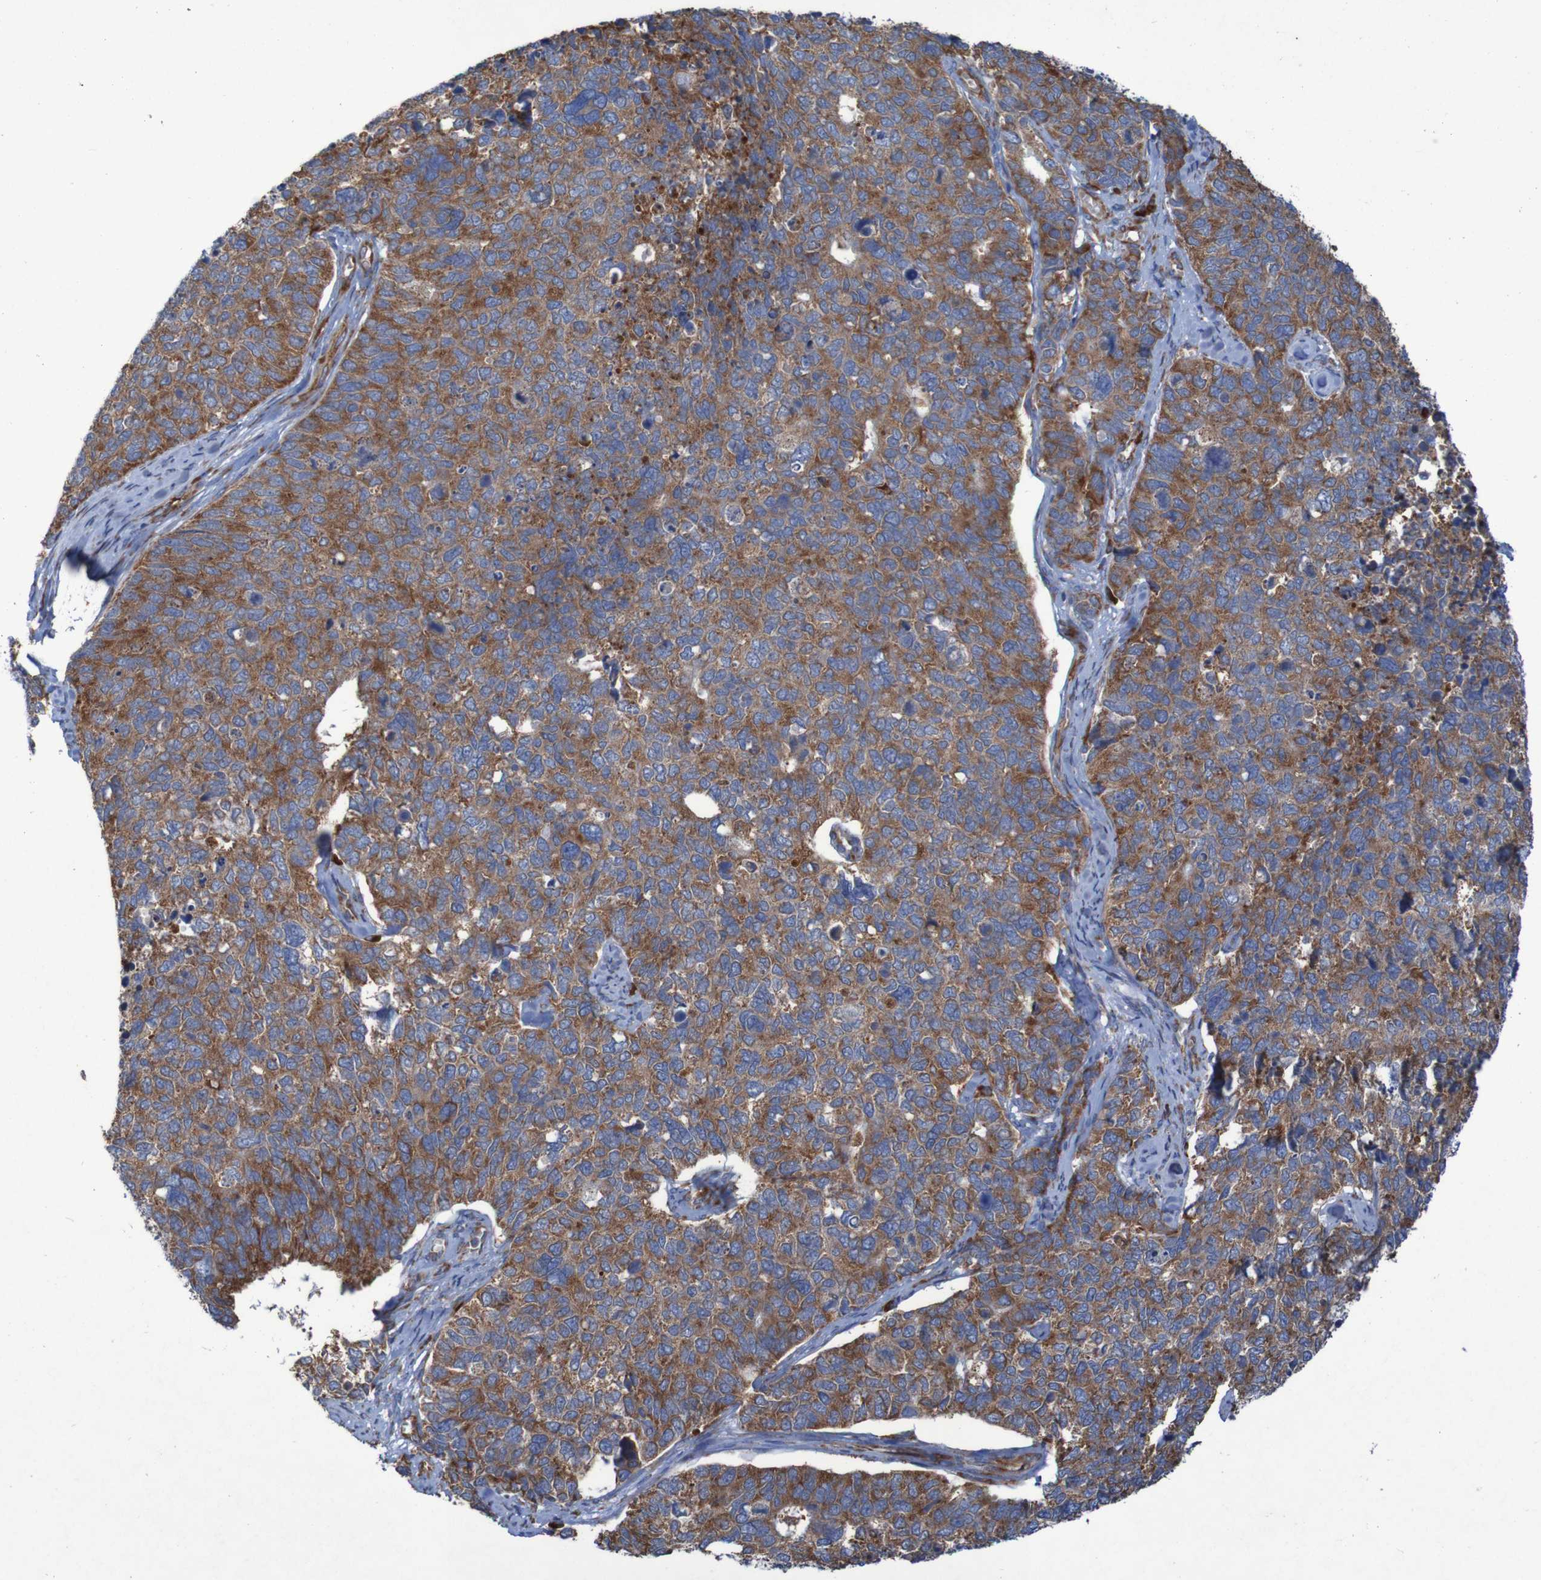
{"staining": {"intensity": "moderate", "quantity": ">75%", "location": "cytoplasmic/membranous"}, "tissue": "cervical cancer", "cell_type": "Tumor cells", "image_type": "cancer", "snomed": [{"axis": "morphology", "description": "Squamous cell carcinoma, NOS"}, {"axis": "topography", "description": "Cervix"}], "caption": "Moderate cytoplasmic/membranous positivity for a protein is seen in about >75% of tumor cells of cervical cancer using IHC.", "gene": "RPL10", "patient": {"sex": "female", "age": 63}}